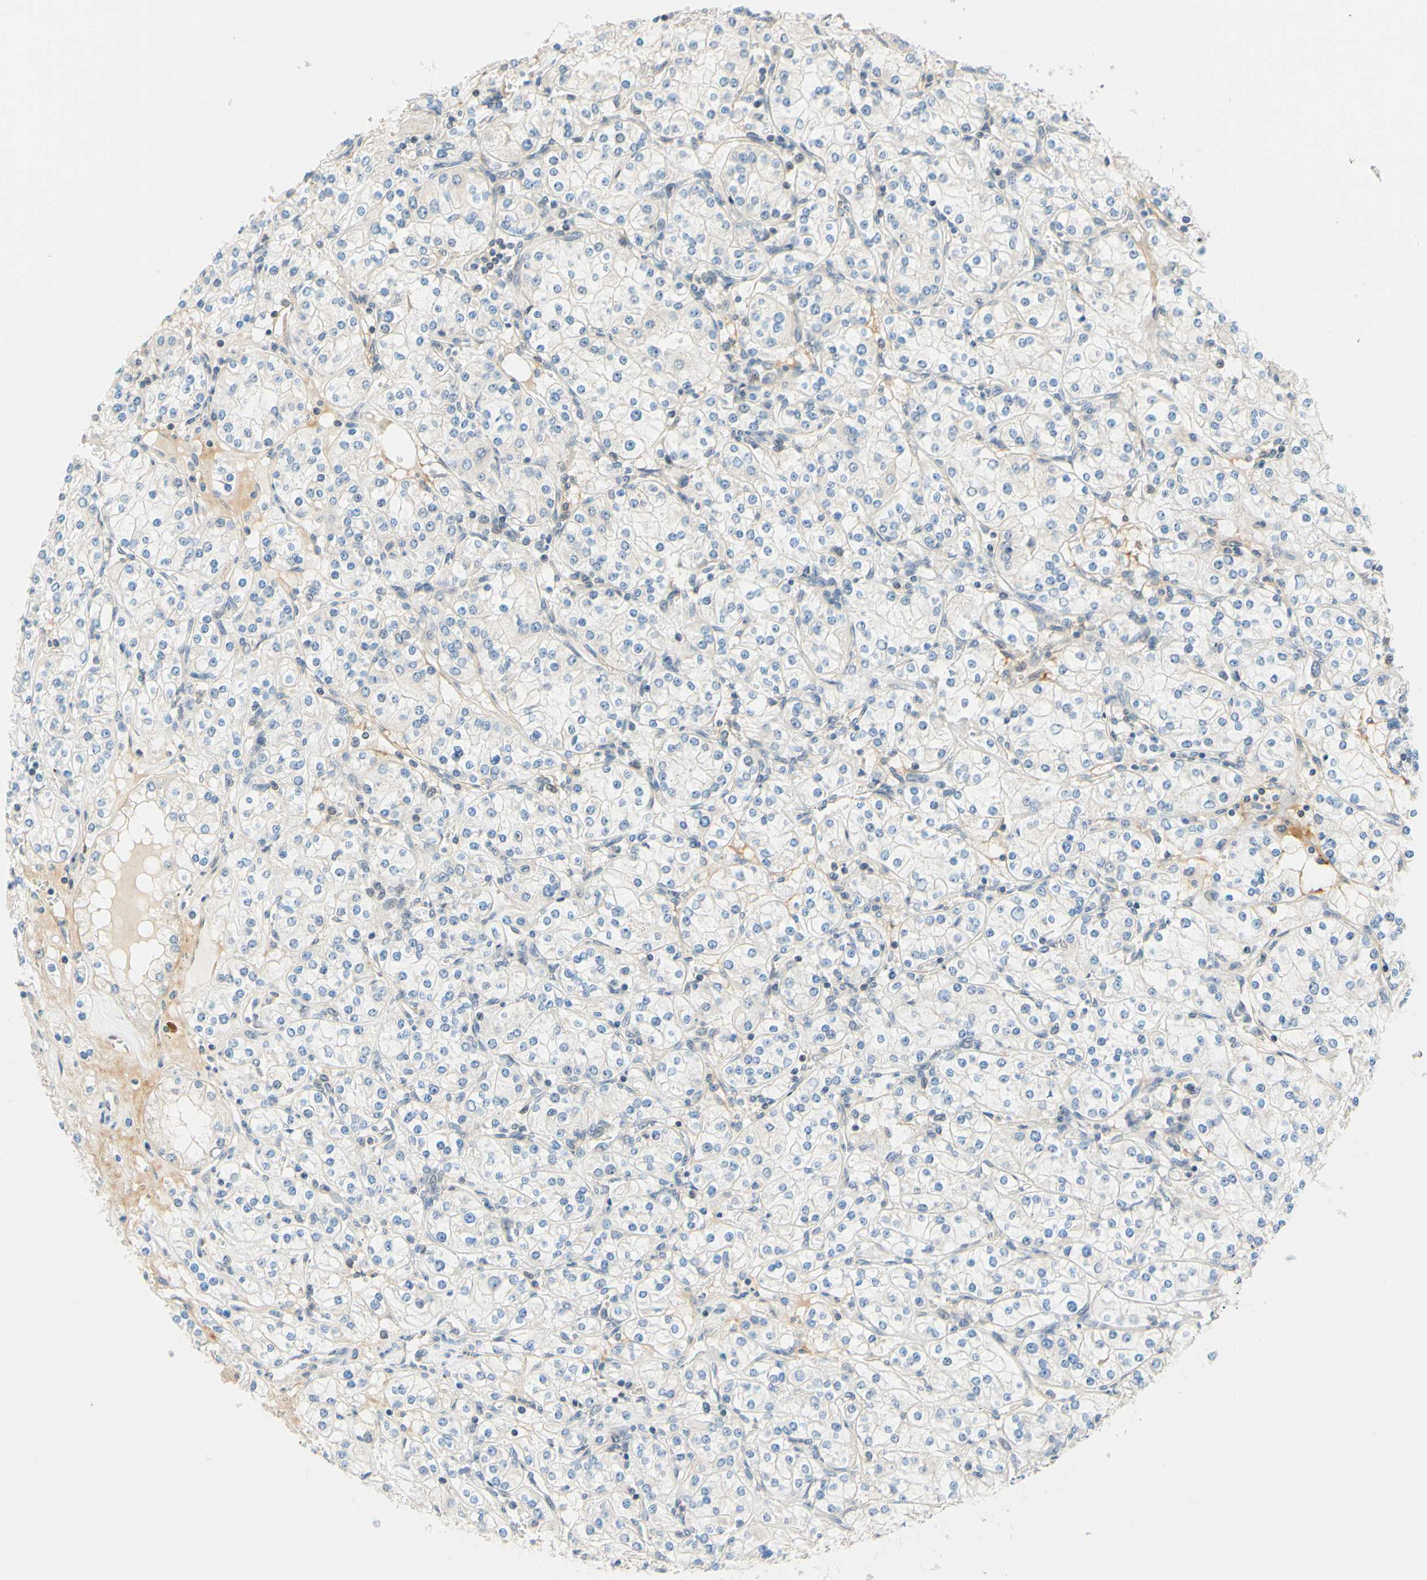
{"staining": {"intensity": "negative", "quantity": "none", "location": "none"}, "tissue": "renal cancer", "cell_type": "Tumor cells", "image_type": "cancer", "snomed": [{"axis": "morphology", "description": "Adenocarcinoma, NOS"}, {"axis": "topography", "description": "Kidney"}], "caption": "The image shows no staining of tumor cells in adenocarcinoma (renal).", "gene": "C2CD2L", "patient": {"sex": "male", "age": 77}}